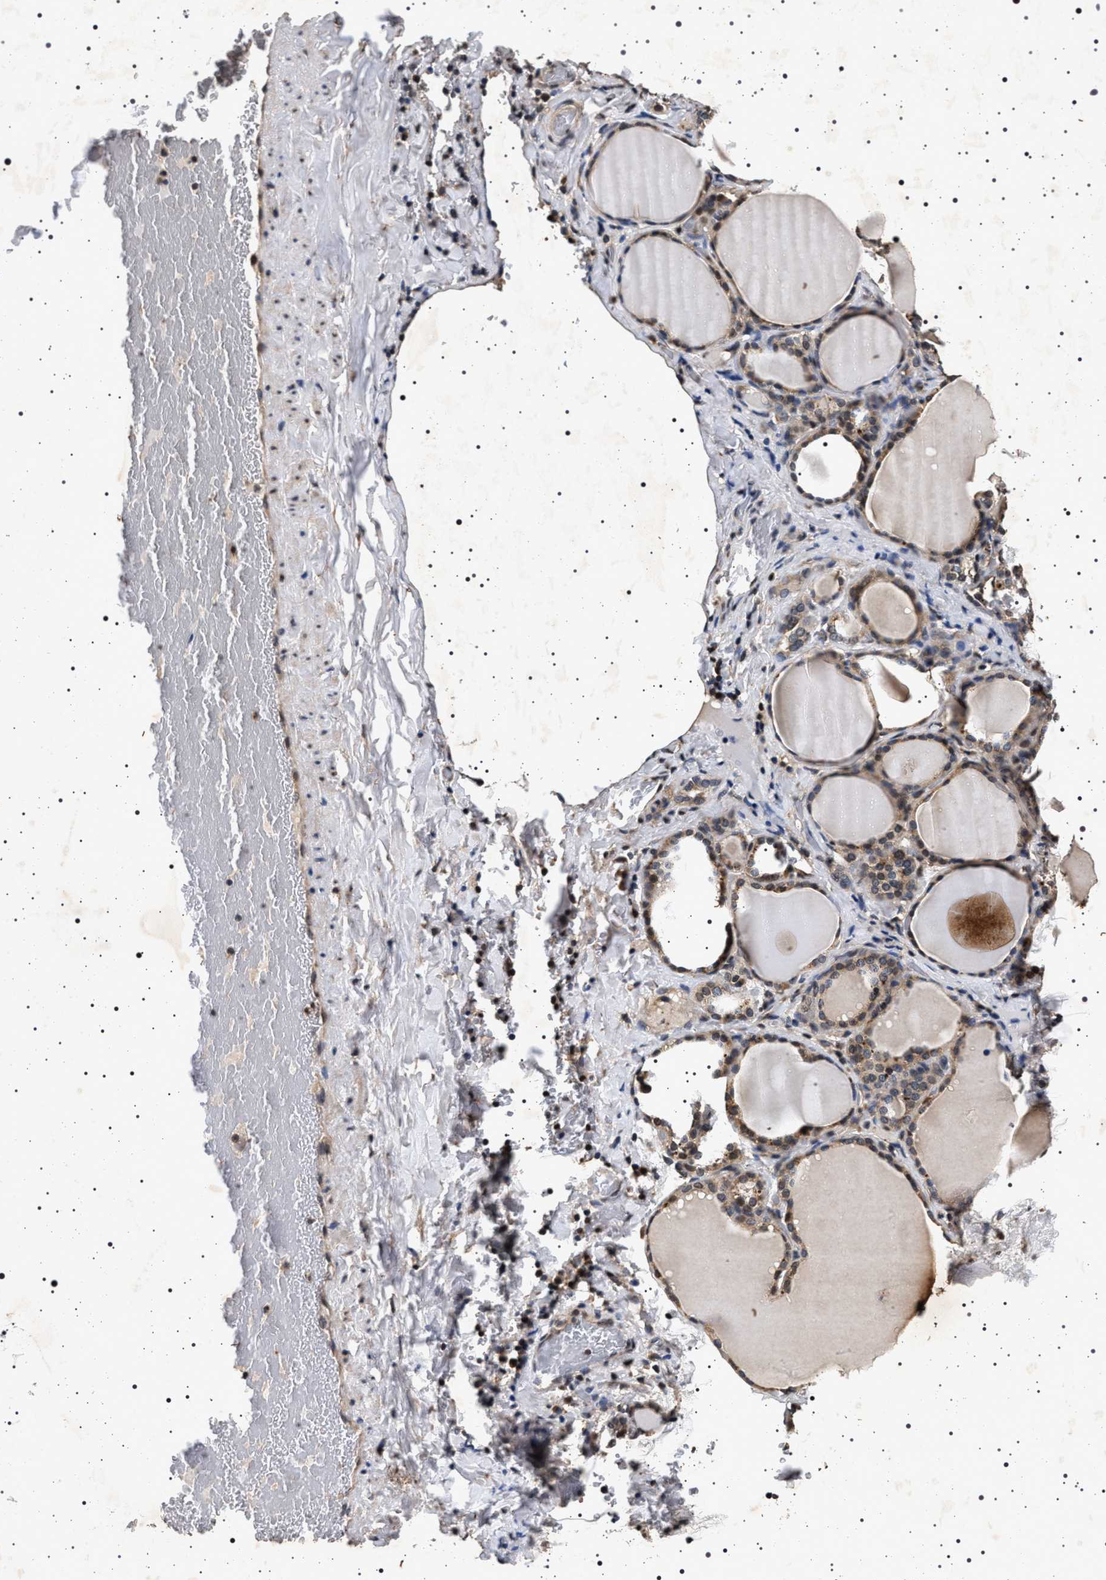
{"staining": {"intensity": "moderate", "quantity": ">75%", "location": "cytoplasmic/membranous"}, "tissue": "thyroid gland", "cell_type": "Glandular cells", "image_type": "normal", "snomed": [{"axis": "morphology", "description": "Normal tissue, NOS"}, {"axis": "morphology", "description": "Papillary adenocarcinoma, NOS"}, {"axis": "topography", "description": "Thyroid gland"}], "caption": "IHC (DAB) staining of unremarkable human thyroid gland displays moderate cytoplasmic/membranous protein expression in approximately >75% of glandular cells.", "gene": "CDKN1B", "patient": {"sex": "female", "age": 30}}